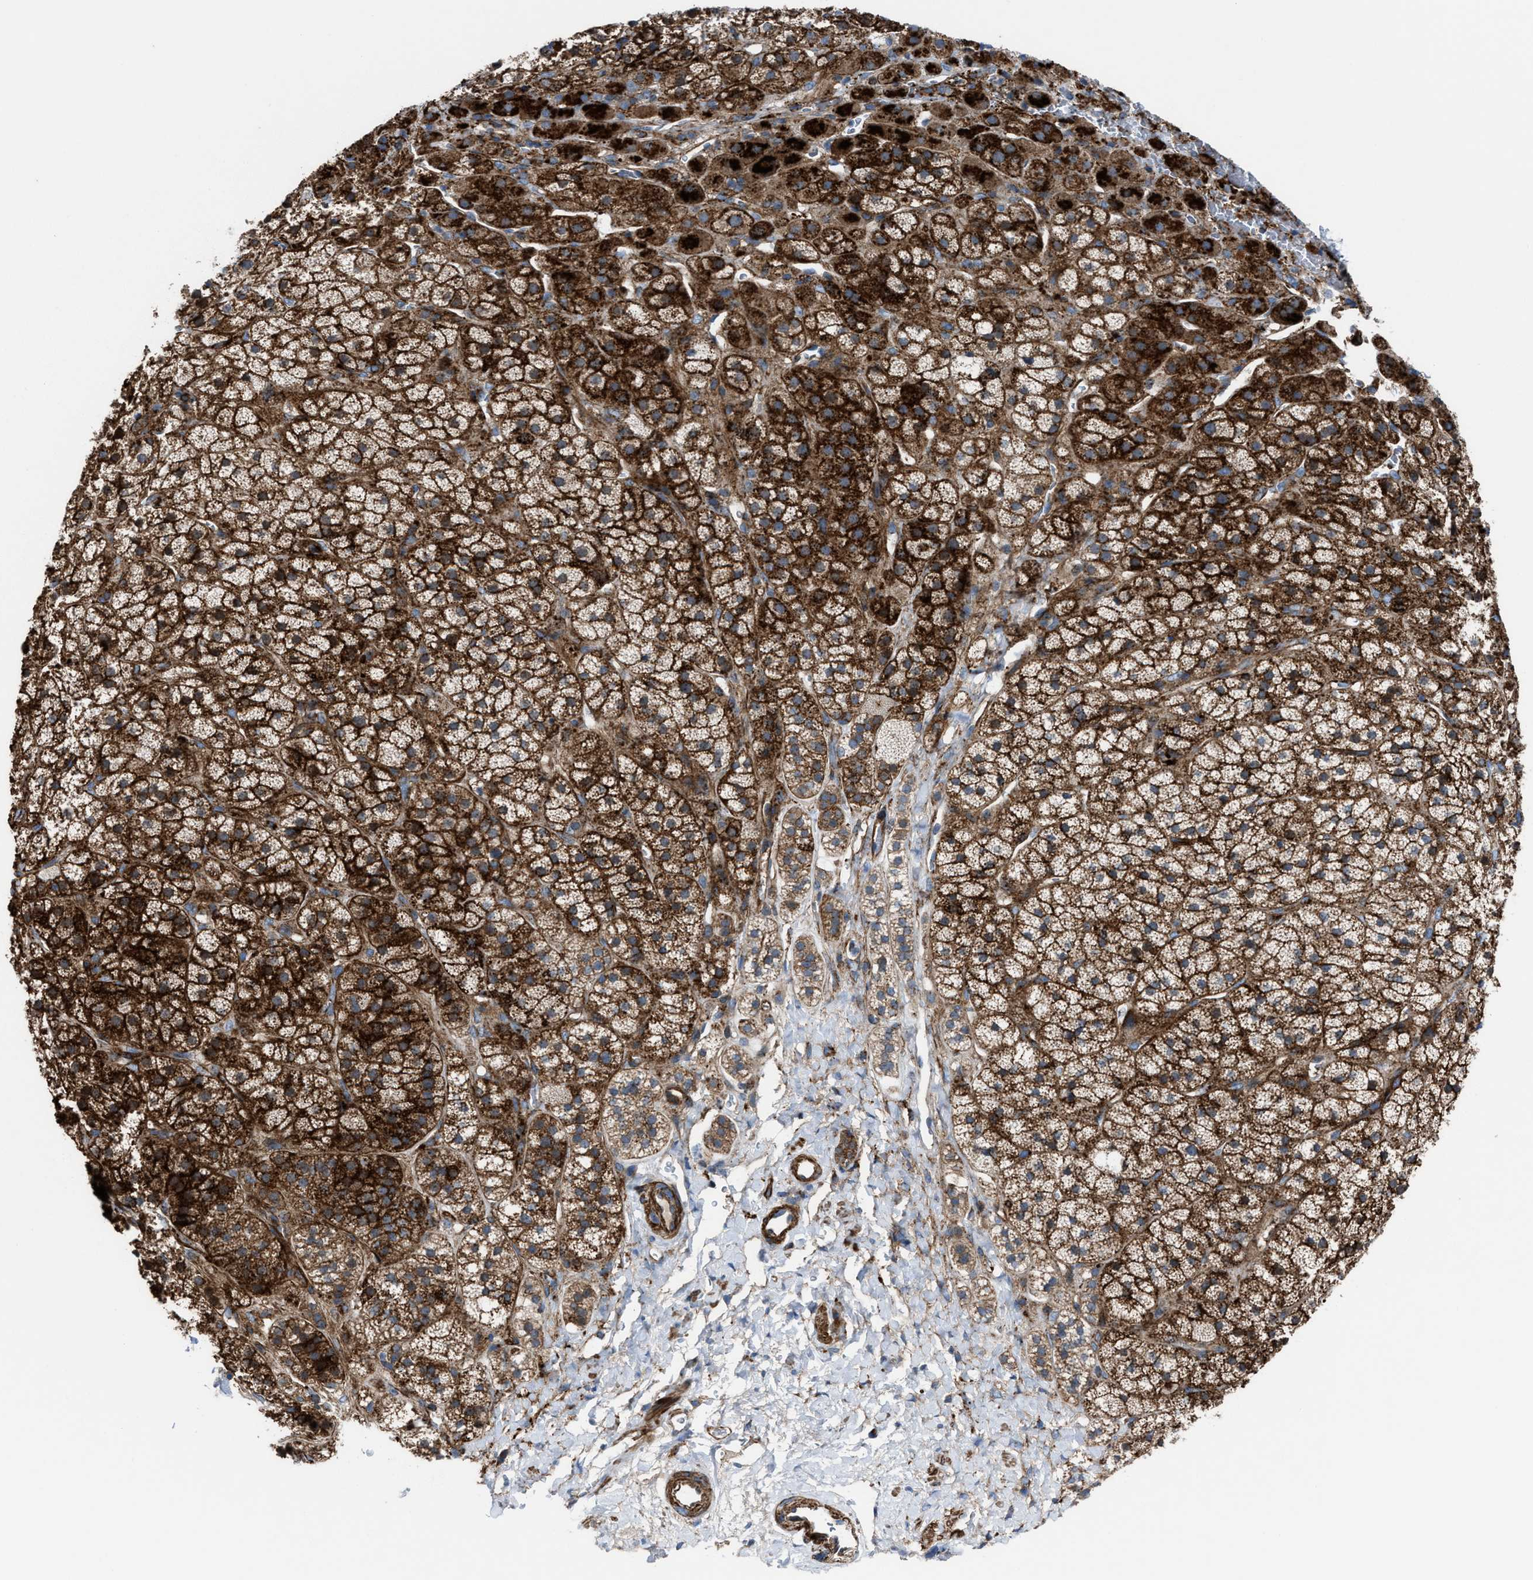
{"staining": {"intensity": "strong", "quantity": ">75%", "location": "cytoplasmic/membranous"}, "tissue": "adrenal gland", "cell_type": "Glandular cells", "image_type": "normal", "snomed": [{"axis": "morphology", "description": "Normal tissue, NOS"}, {"axis": "topography", "description": "Adrenal gland"}], "caption": "High-power microscopy captured an immunohistochemistry (IHC) image of normal adrenal gland, revealing strong cytoplasmic/membranous positivity in about >75% of glandular cells. The staining is performed using DAB (3,3'-diaminobenzidine) brown chromogen to label protein expression. The nuclei are counter-stained blue using hematoxylin.", "gene": "AGPAT2", "patient": {"sex": "male", "age": 56}}